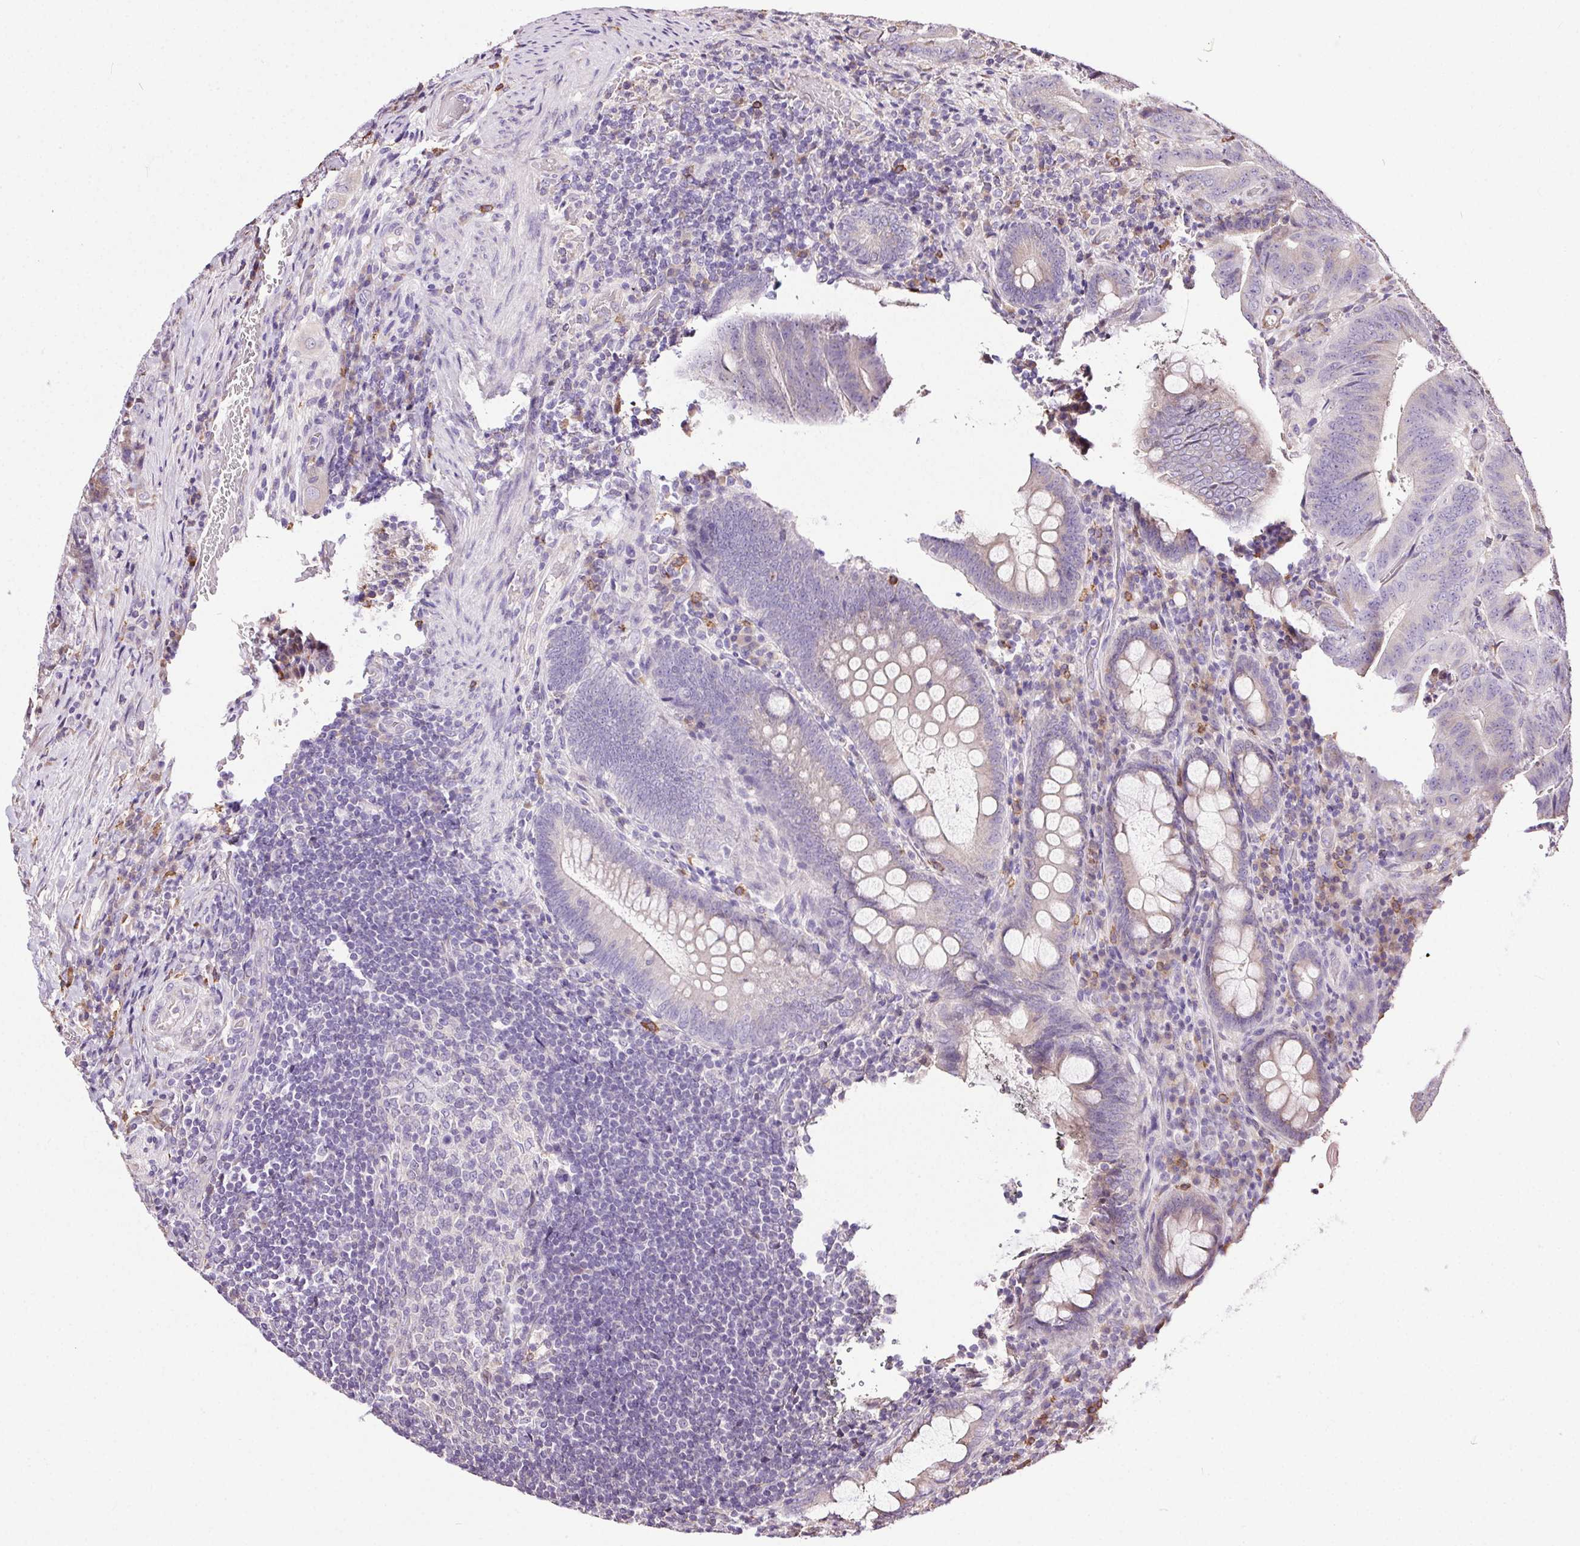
{"staining": {"intensity": "negative", "quantity": "none", "location": "none"}, "tissue": "colorectal cancer", "cell_type": "Tumor cells", "image_type": "cancer", "snomed": [{"axis": "morphology", "description": "Adenocarcinoma, NOS"}, {"axis": "topography", "description": "Colon"}], "caption": "Immunohistochemistry of human colorectal adenocarcinoma exhibits no positivity in tumor cells. (Brightfield microscopy of DAB immunohistochemistry (IHC) at high magnification).", "gene": "SNX31", "patient": {"sex": "female", "age": 43}}